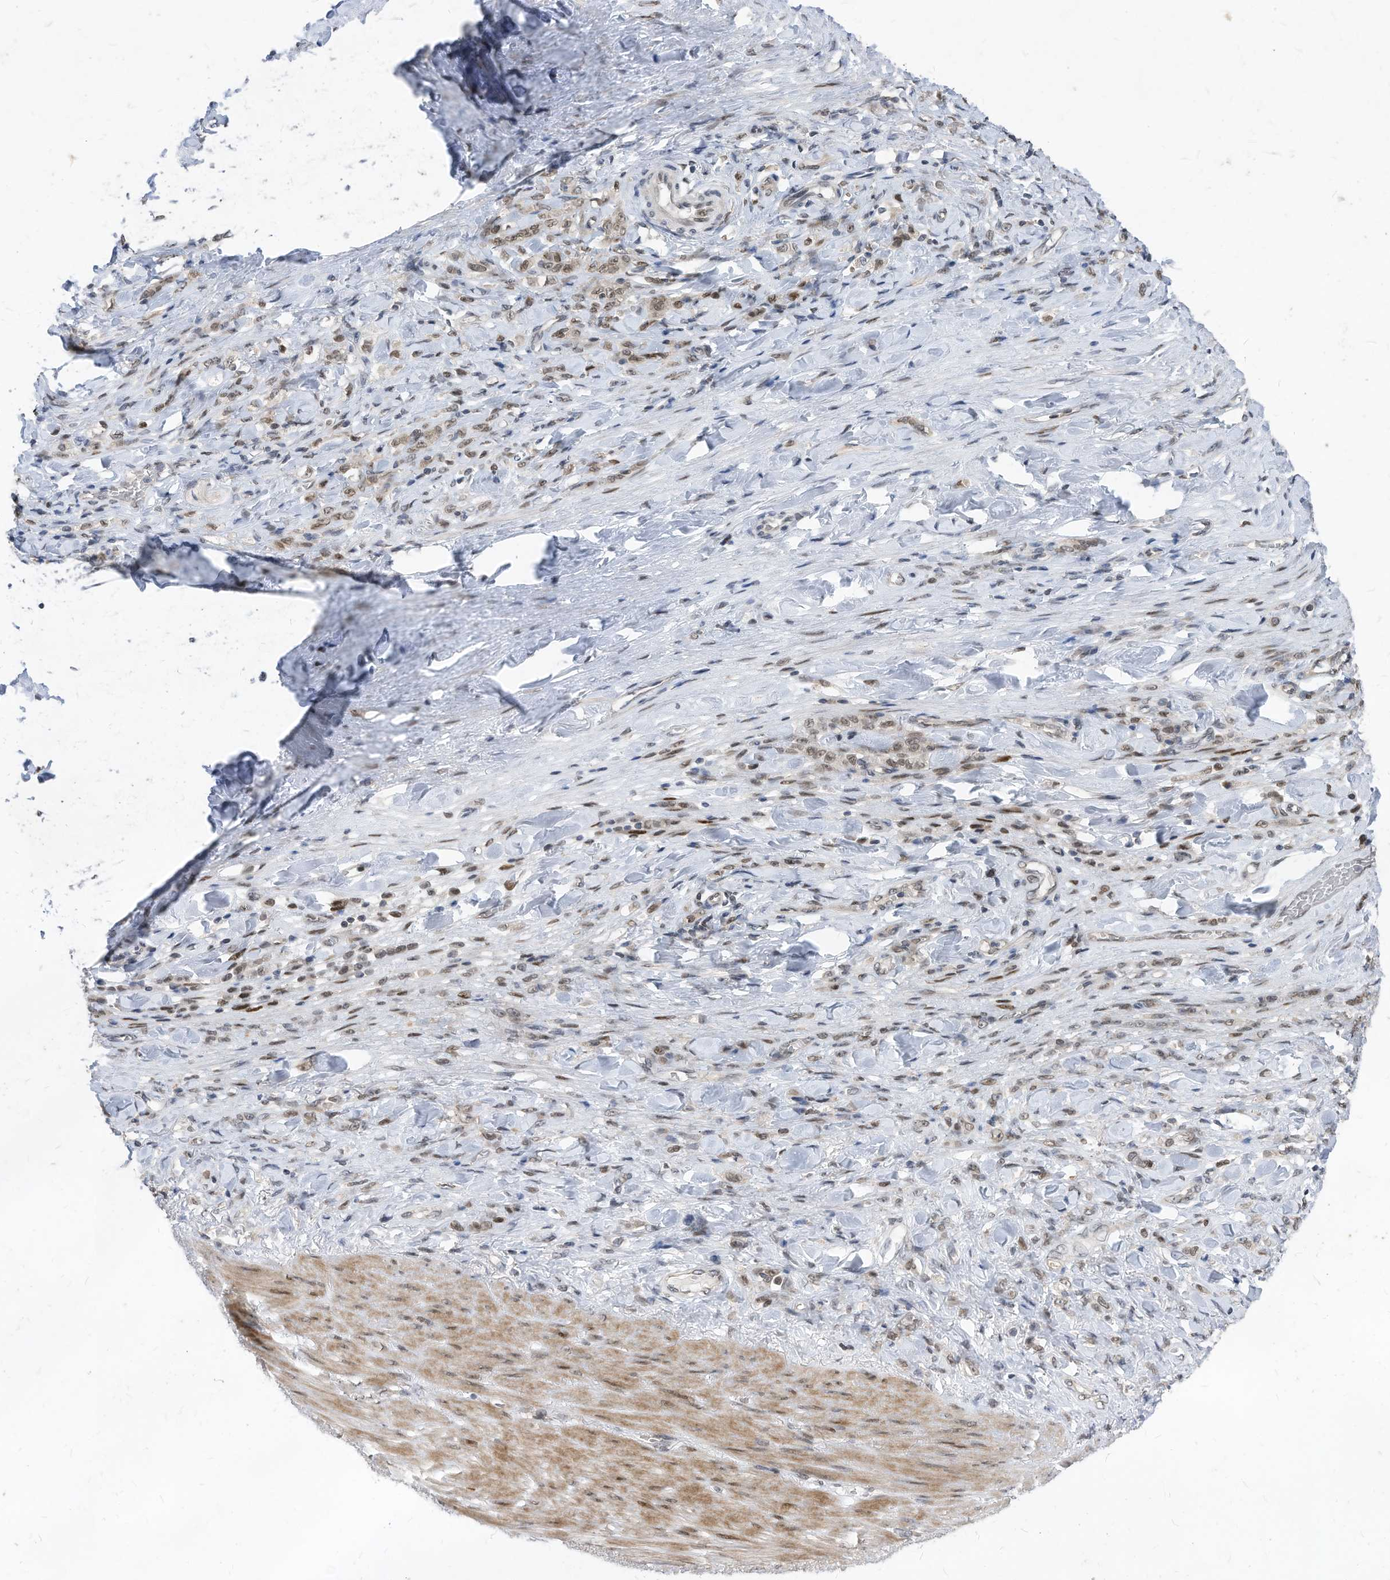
{"staining": {"intensity": "weak", "quantity": ">75%", "location": "nuclear"}, "tissue": "stomach cancer", "cell_type": "Tumor cells", "image_type": "cancer", "snomed": [{"axis": "morphology", "description": "Normal tissue, NOS"}, {"axis": "morphology", "description": "Adenocarcinoma, NOS"}, {"axis": "topography", "description": "Stomach"}], "caption": "Immunohistochemical staining of human stomach cancer shows low levels of weak nuclear expression in approximately >75% of tumor cells.", "gene": "KPNB1", "patient": {"sex": "male", "age": 82}}